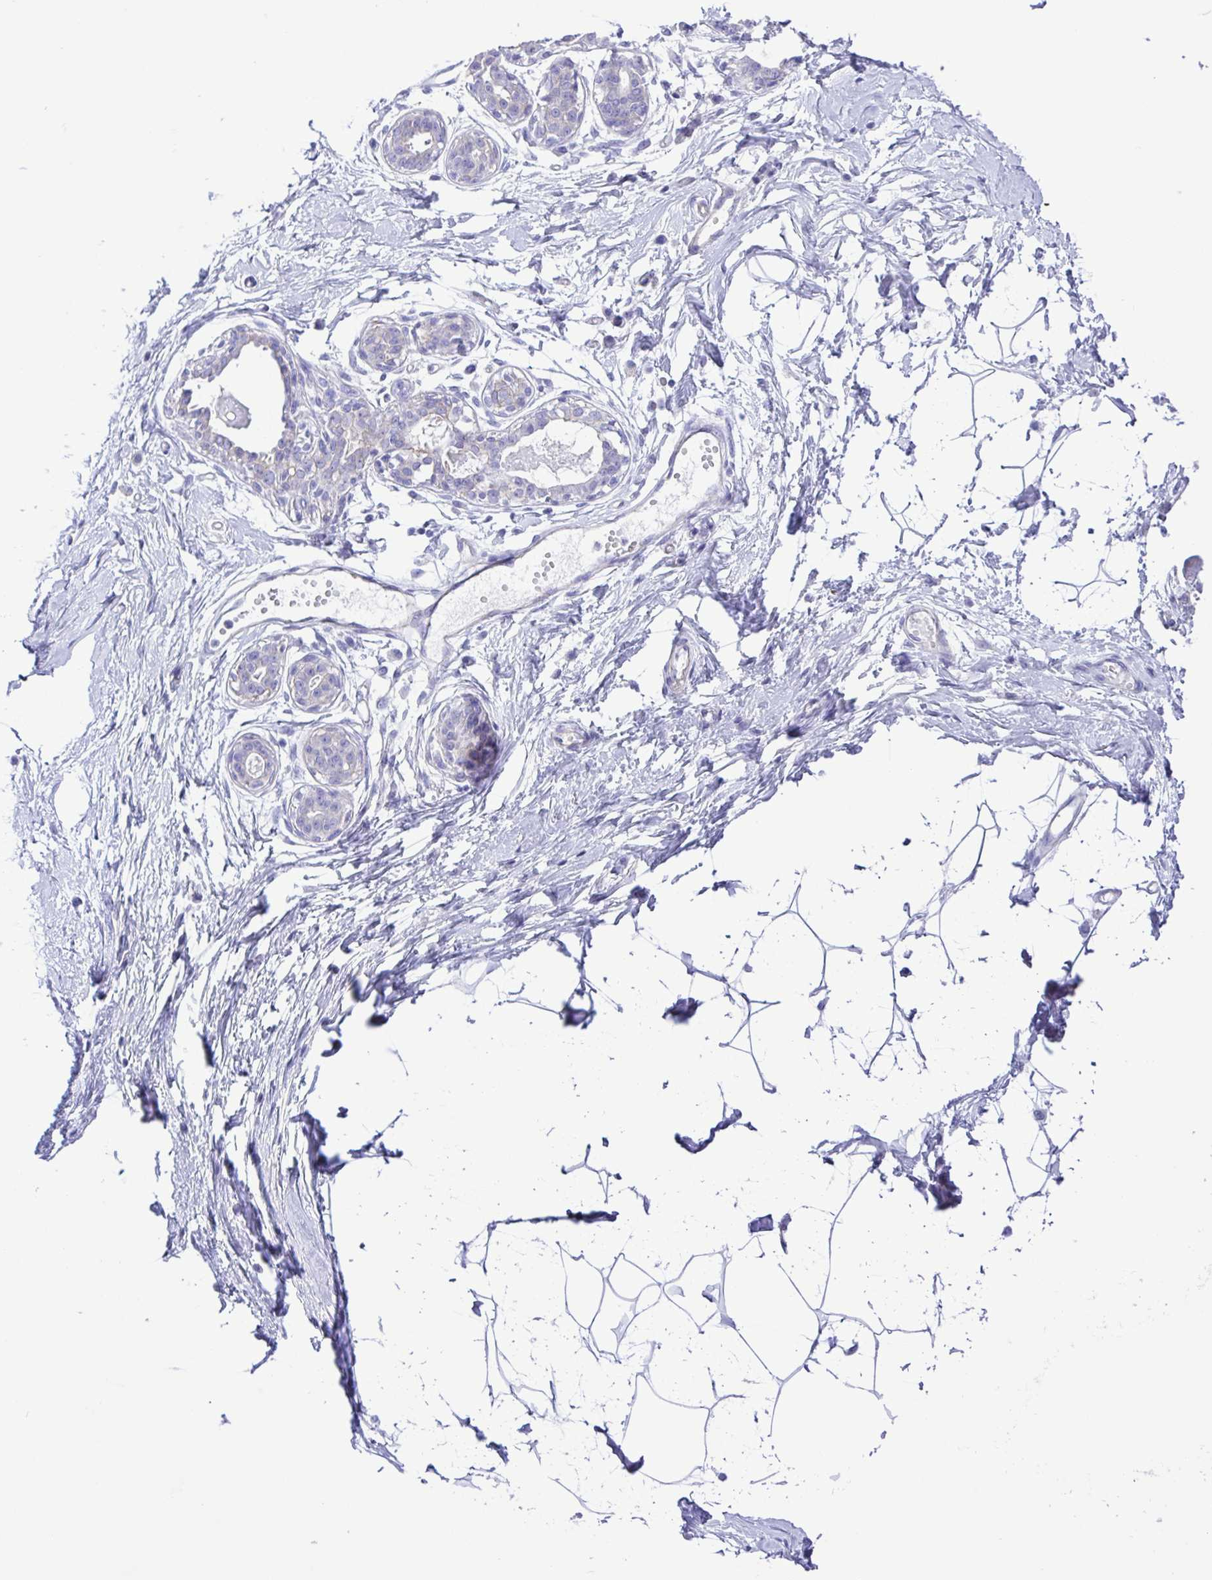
{"staining": {"intensity": "negative", "quantity": "none", "location": "none"}, "tissue": "breast", "cell_type": "Adipocytes", "image_type": "normal", "snomed": [{"axis": "morphology", "description": "Normal tissue, NOS"}, {"axis": "topography", "description": "Breast"}], "caption": "An immunohistochemistry image of benign breast is shown. There is no staining in adipocytes of breast. (DAB (3,3'-diaminobenzidine) immunohistochemistry with hematoxylin counter stain).", "gene": "CYP11A1", "patient": {"sex": "female", "age": 45}}